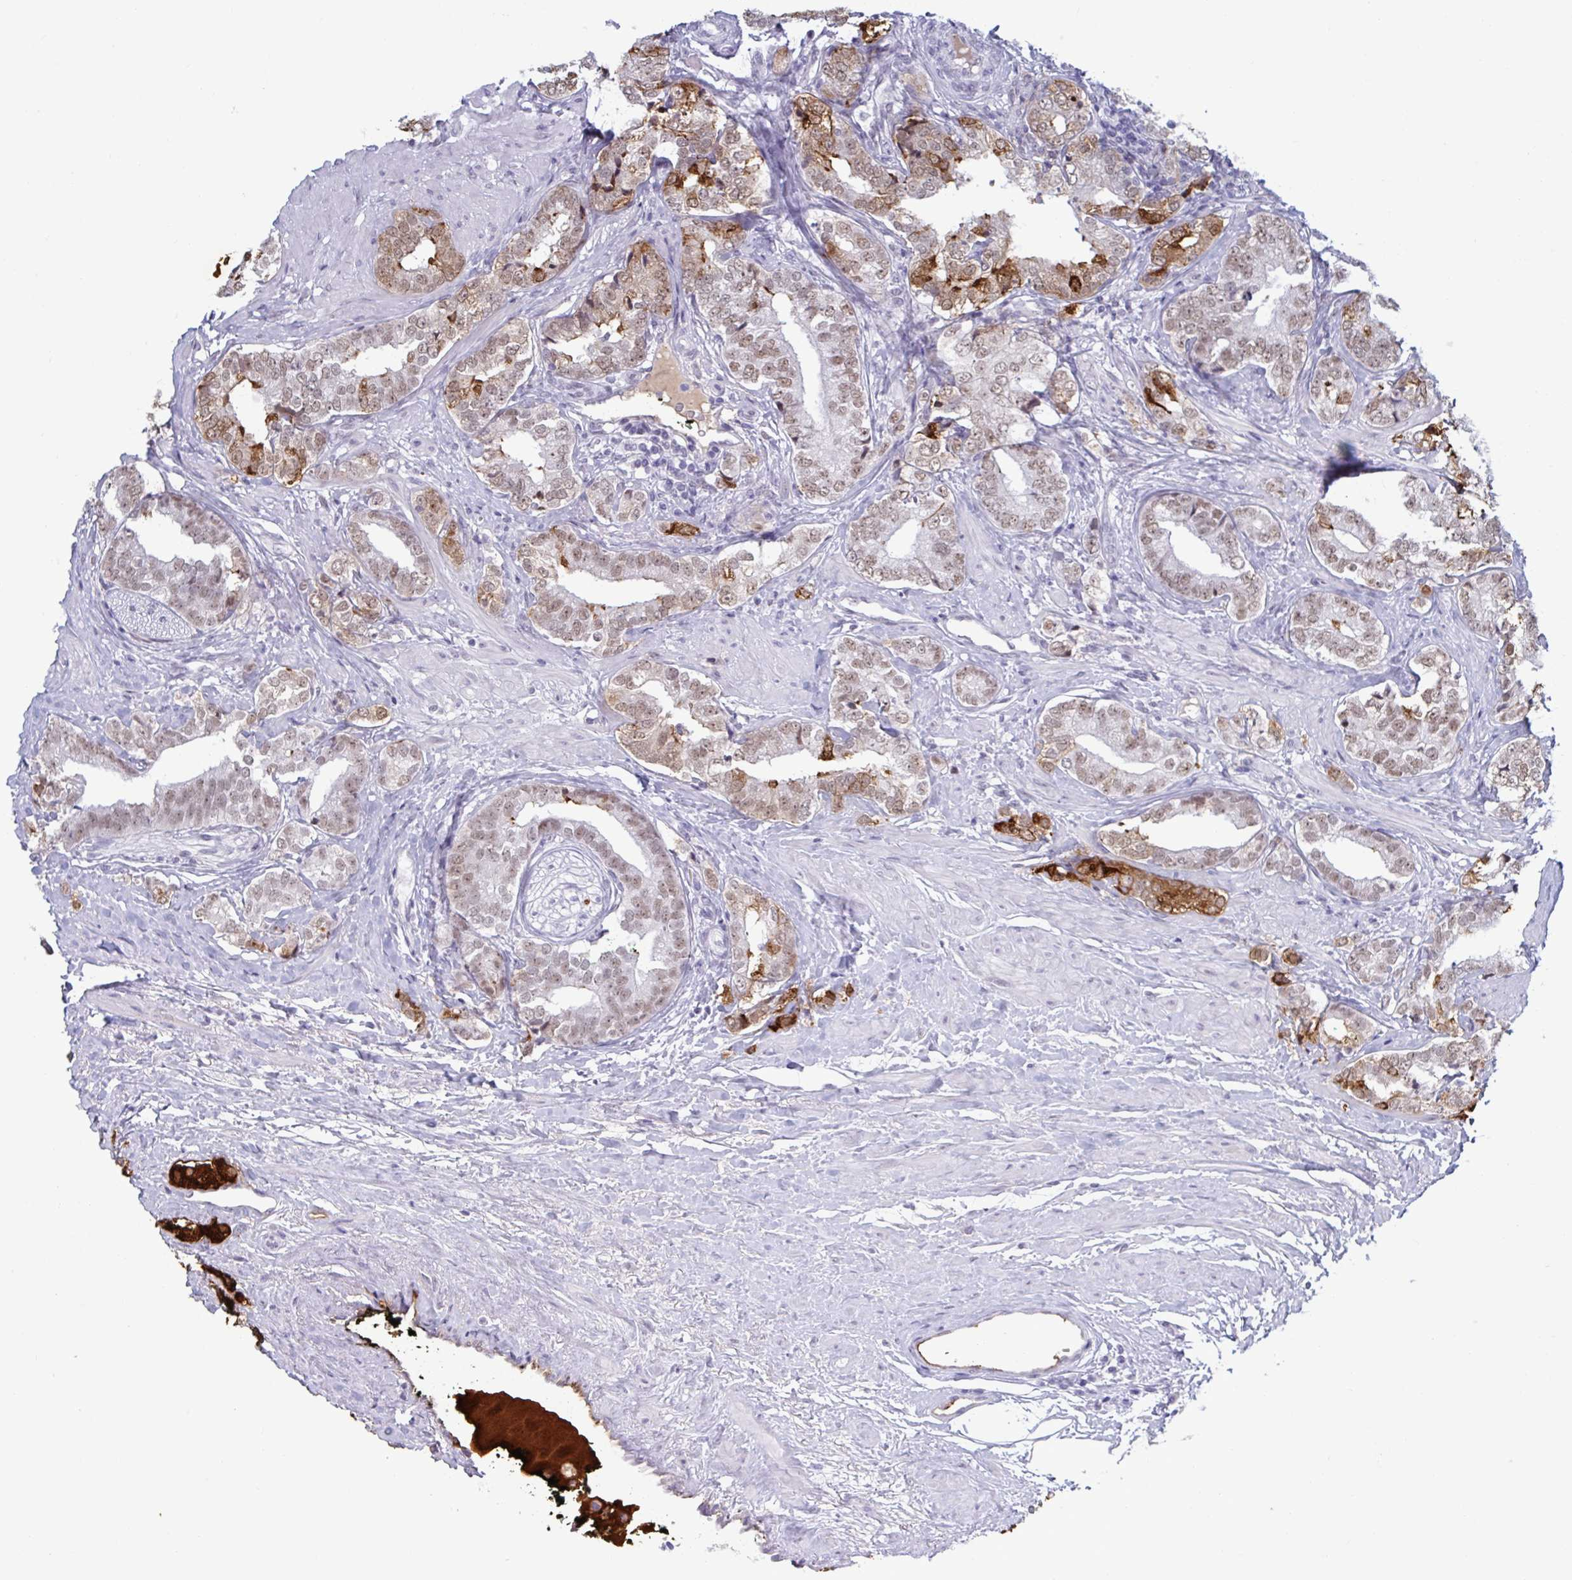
{"staining": {"intensity": "weak", "quantity": "25%-75%", "location": "cytoplasmic/membranous,nuclear"}, "tissue": "prostate cancer", "cell_type": "Tumor cells", "image_type": "cancer", "snomed": [{"axis": "morphology", "description": "Adenocarcinoma, High grade"}, {"axis": "topography", "description": "Prostate"}], "caption": "Brown immunohistochemical staining in prostate cancer displays weak cytoplasmic/membranous and nuclear staining in approximately 25%-75% of tumor cells.", "gene": "MSMB", "patient": {"sex": "male", "age": 72}}